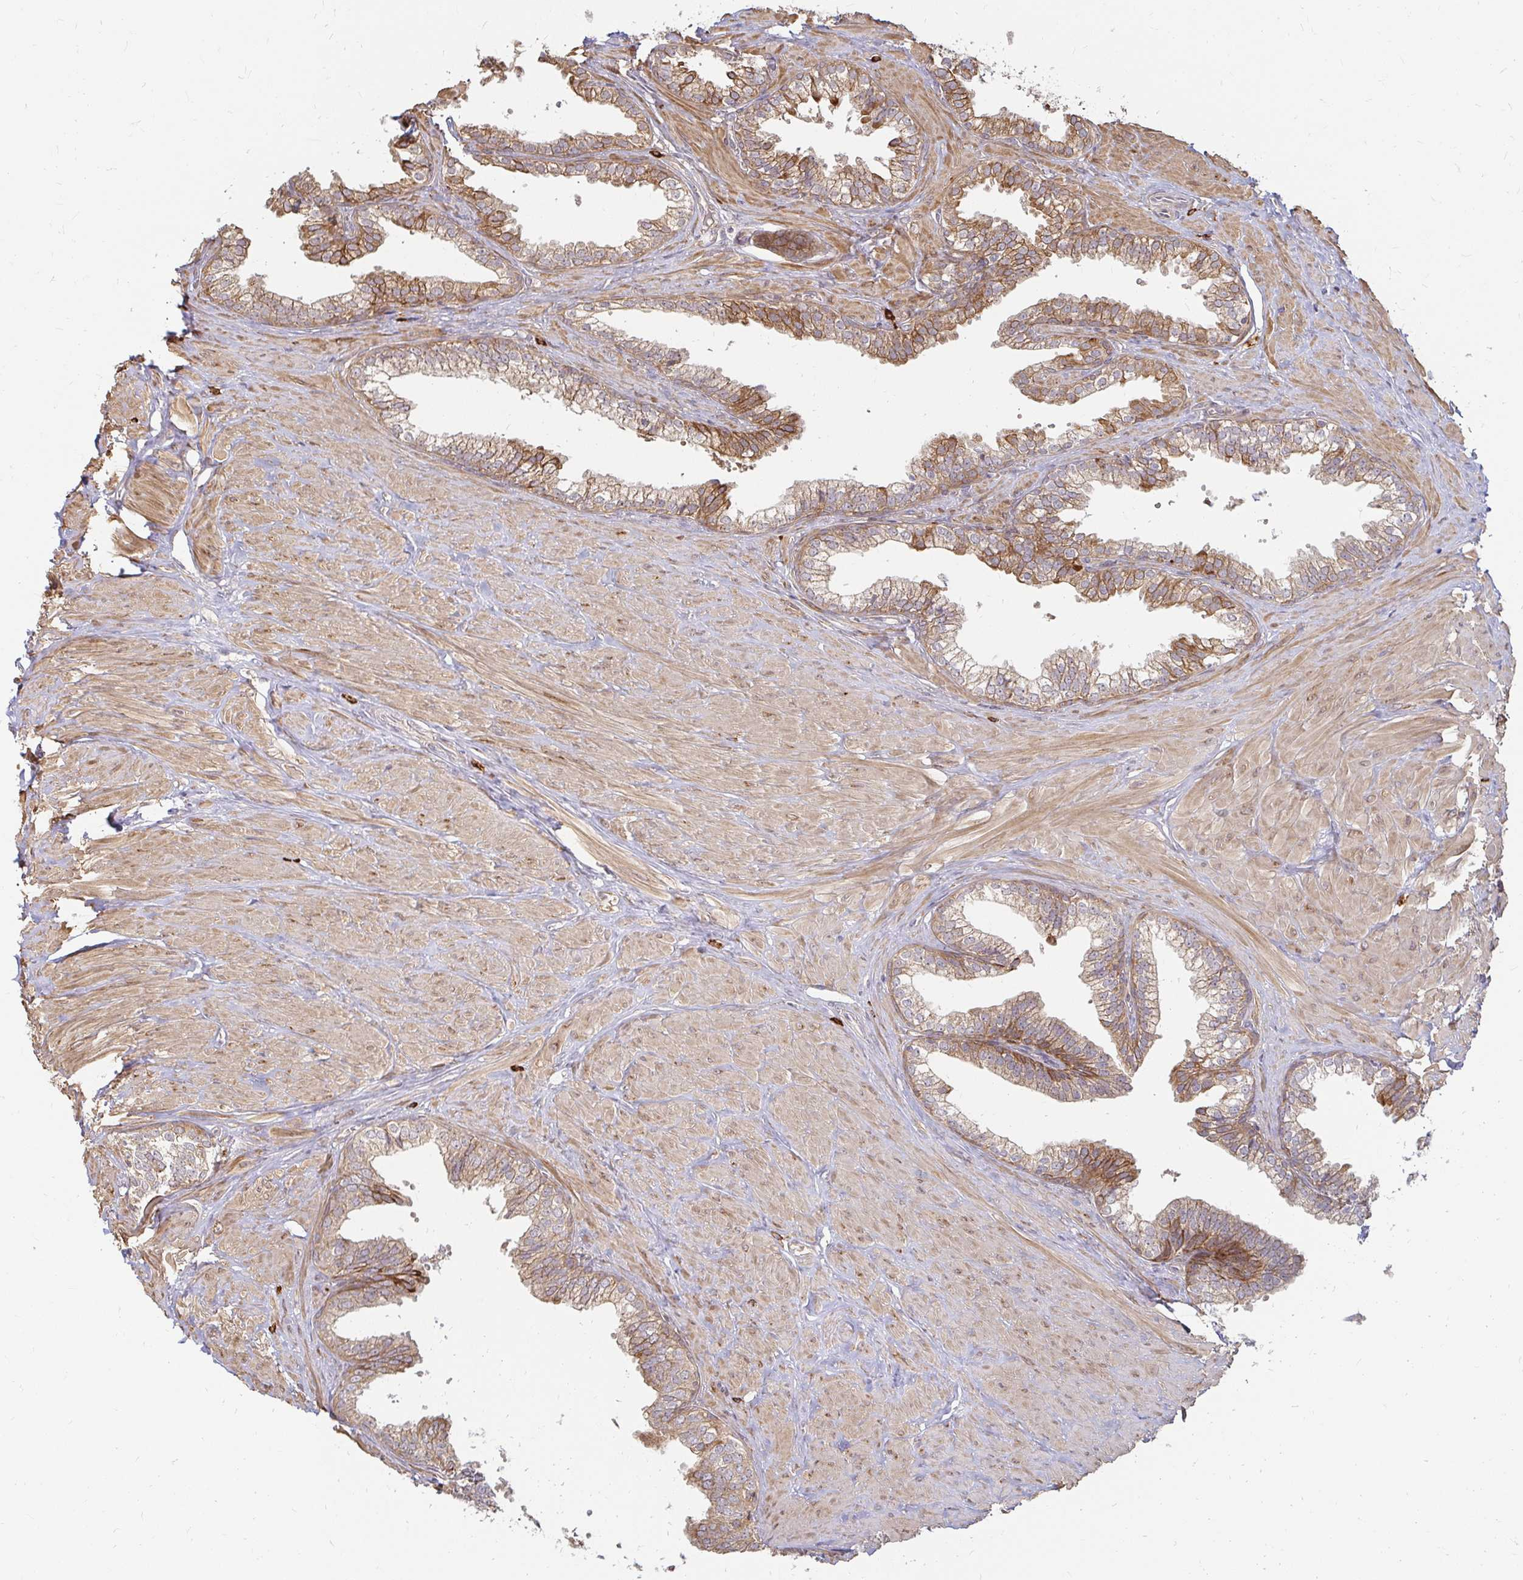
{"staining": {"intensity": "moderate", "quantity": ">75%", "location": "cytoplasmic/membranous"}, "tissue": "prostate", "cell_type": "Glandular cells", "image_type": "normal", "snomed": [{"axis": "morphology", "description": "Normal tissue, NOS"}, {"axis": "topography", "description": "Prostate"}, {"axis": "topography", "description": "Peripheral nerve tissue"}], "caption": "Prostate stained with DAB (3,3'-diaminobenzidine) immunohistochemistry reveals medium levels of moderate cytoplasmic/membranous positivity in approximately >75% of glandular cells.", "gene": "CAST", "patient": {"sex": "male", "age": 55}}